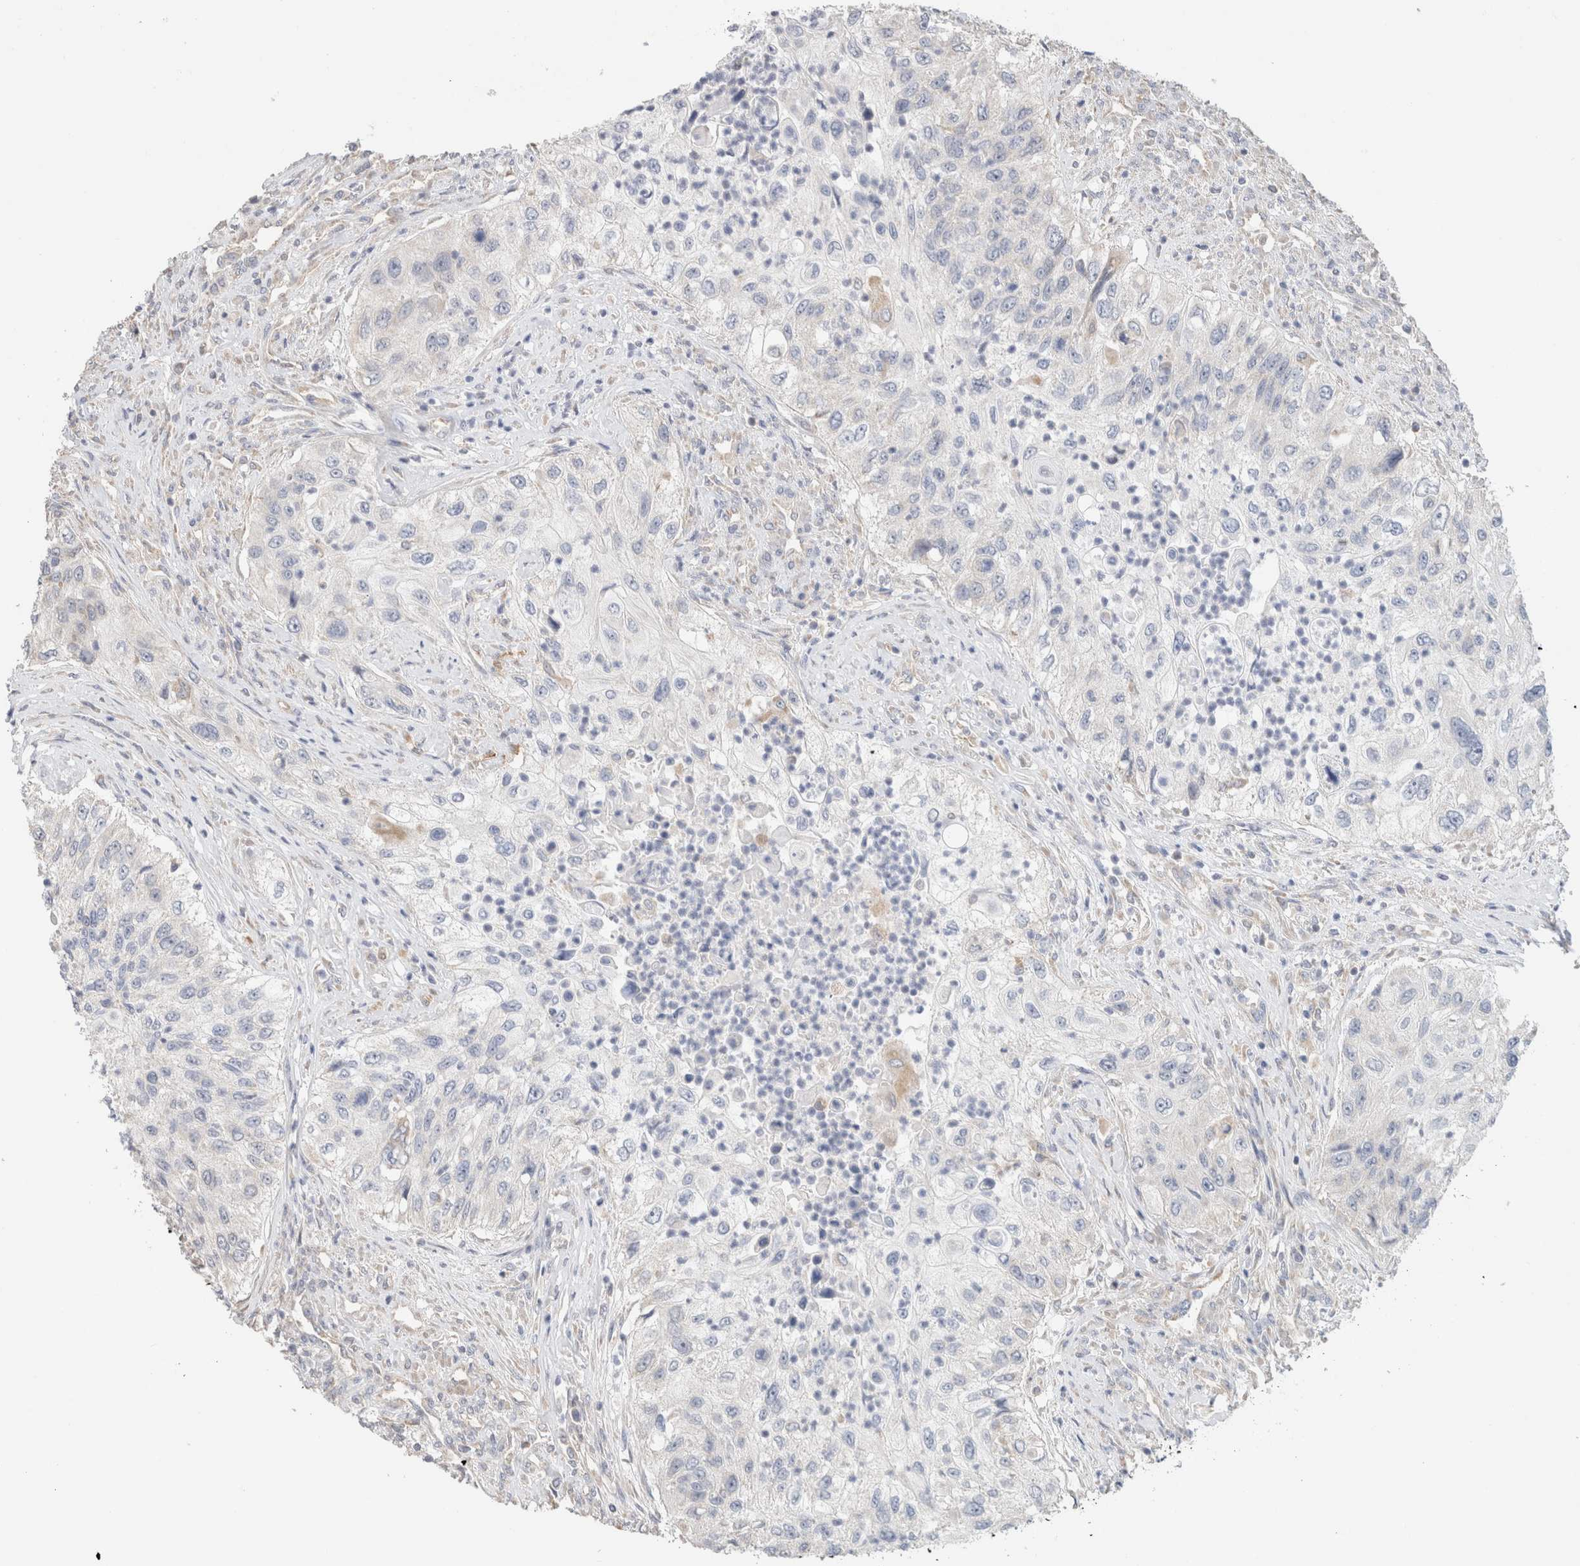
{"staining": {"intensity": "negative", "quantity": "none", "location": "none"}, "tissue": "urothelial cancer", "cell_type": "Tumor cells", "image_type": "cancer", "snomed": [{"axis": "morphology", "description": "Urothelial carcinoma, High grade"}, {"axis": "topography", "description": "Urinary bladder"}], "caption": "There is no significant expression in tumor cells of high-grade urothelial carcinoma.", "gene": "CA13", "patient": {"sex": "female", "age": 60}}